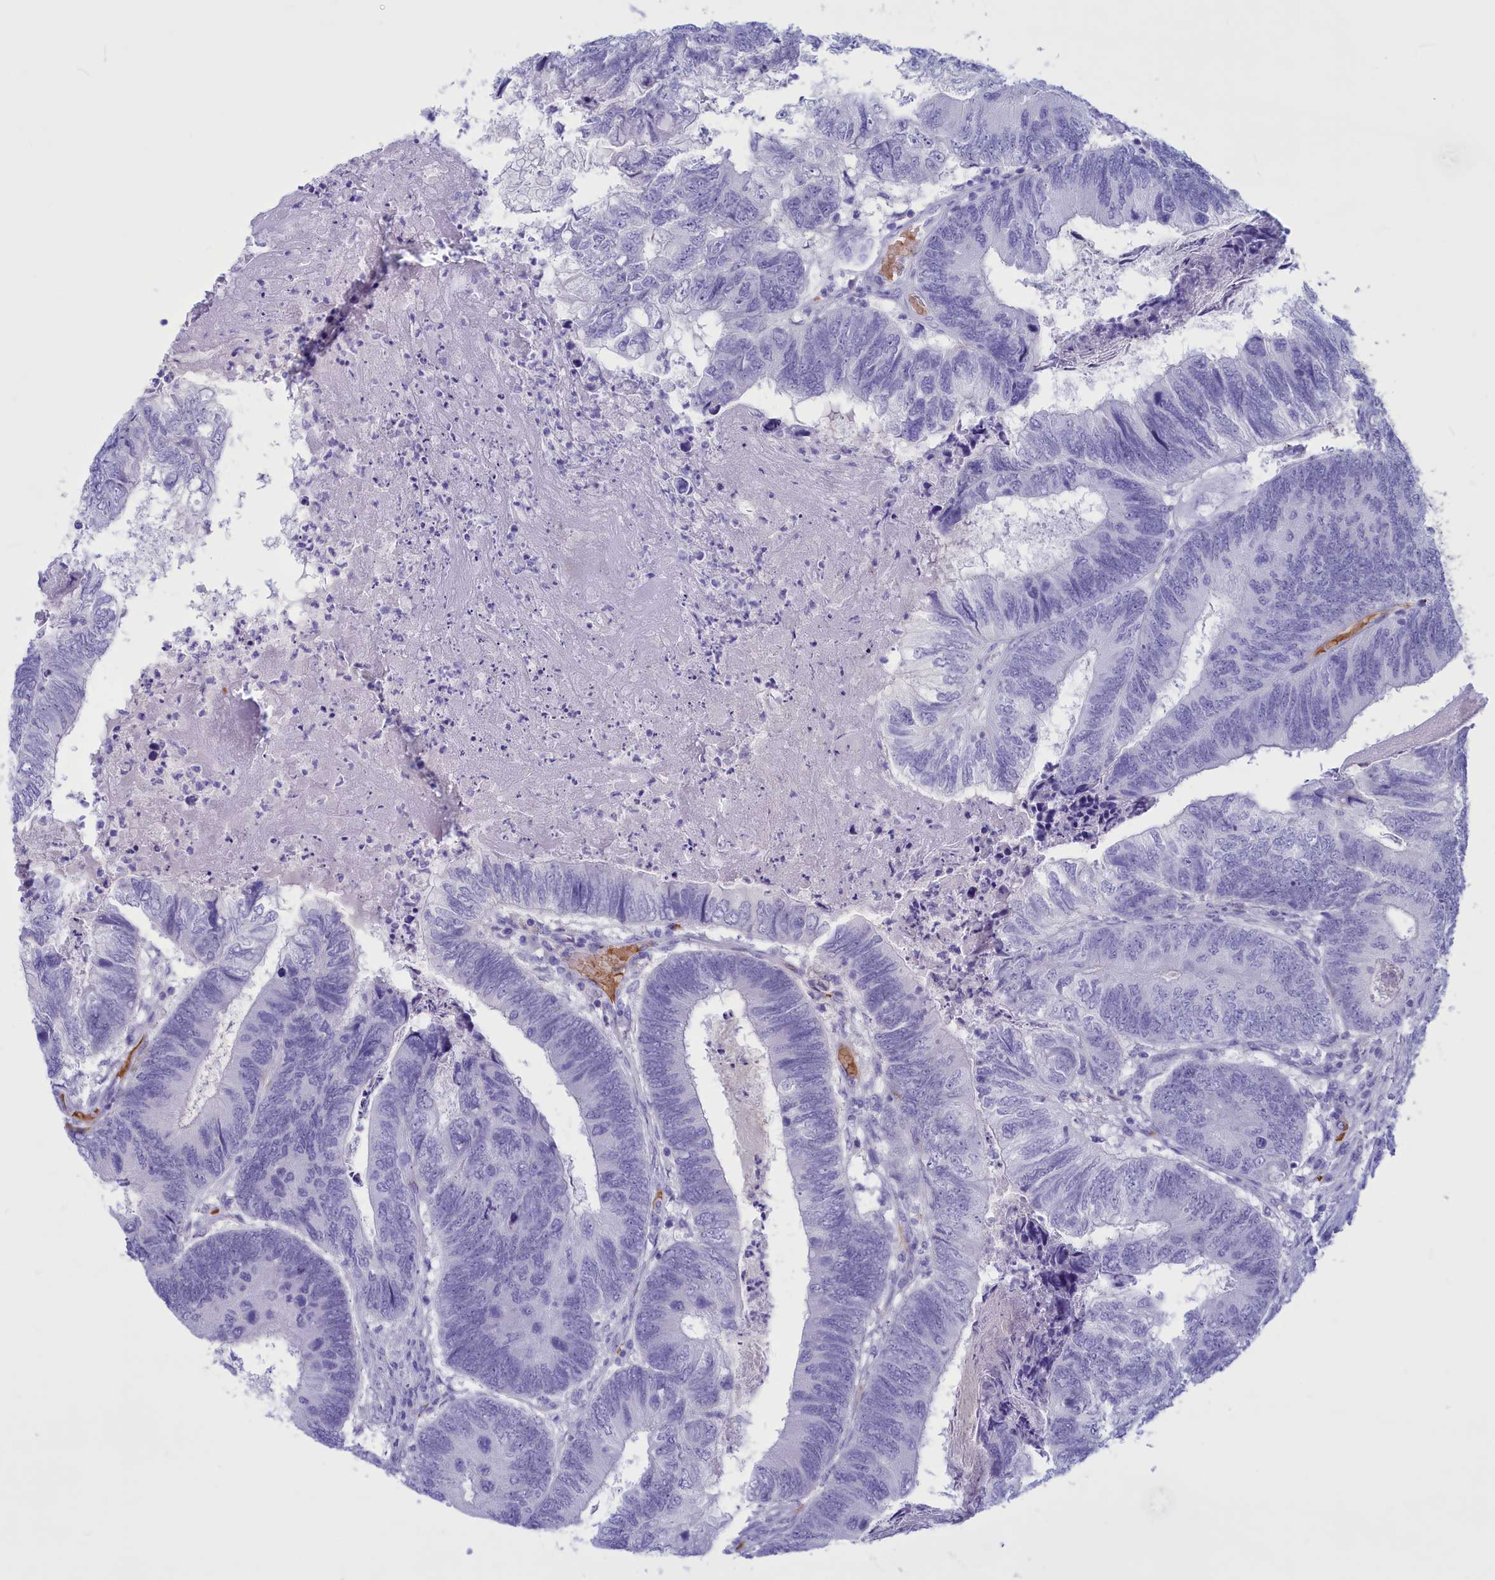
{"staining": {"intensity": "negative", "quantity": "none", "location": "none"}, "tissue": "colorectal cancer", "cell_type": "Tumor cells", "image_type": "cancer", "snomed": [{"axis": "morphology", "description": "Adenocarcinoma, NOS"}, {"axis": "topography", "description": "Colon"}], "caption": "This is an IHC histopathology image of colorectal cancer (adenocarcinoma). There is no positivity in tumor cells.", "gene": "GAPDHS", "patient": {"sex": "female", "age": 67}}